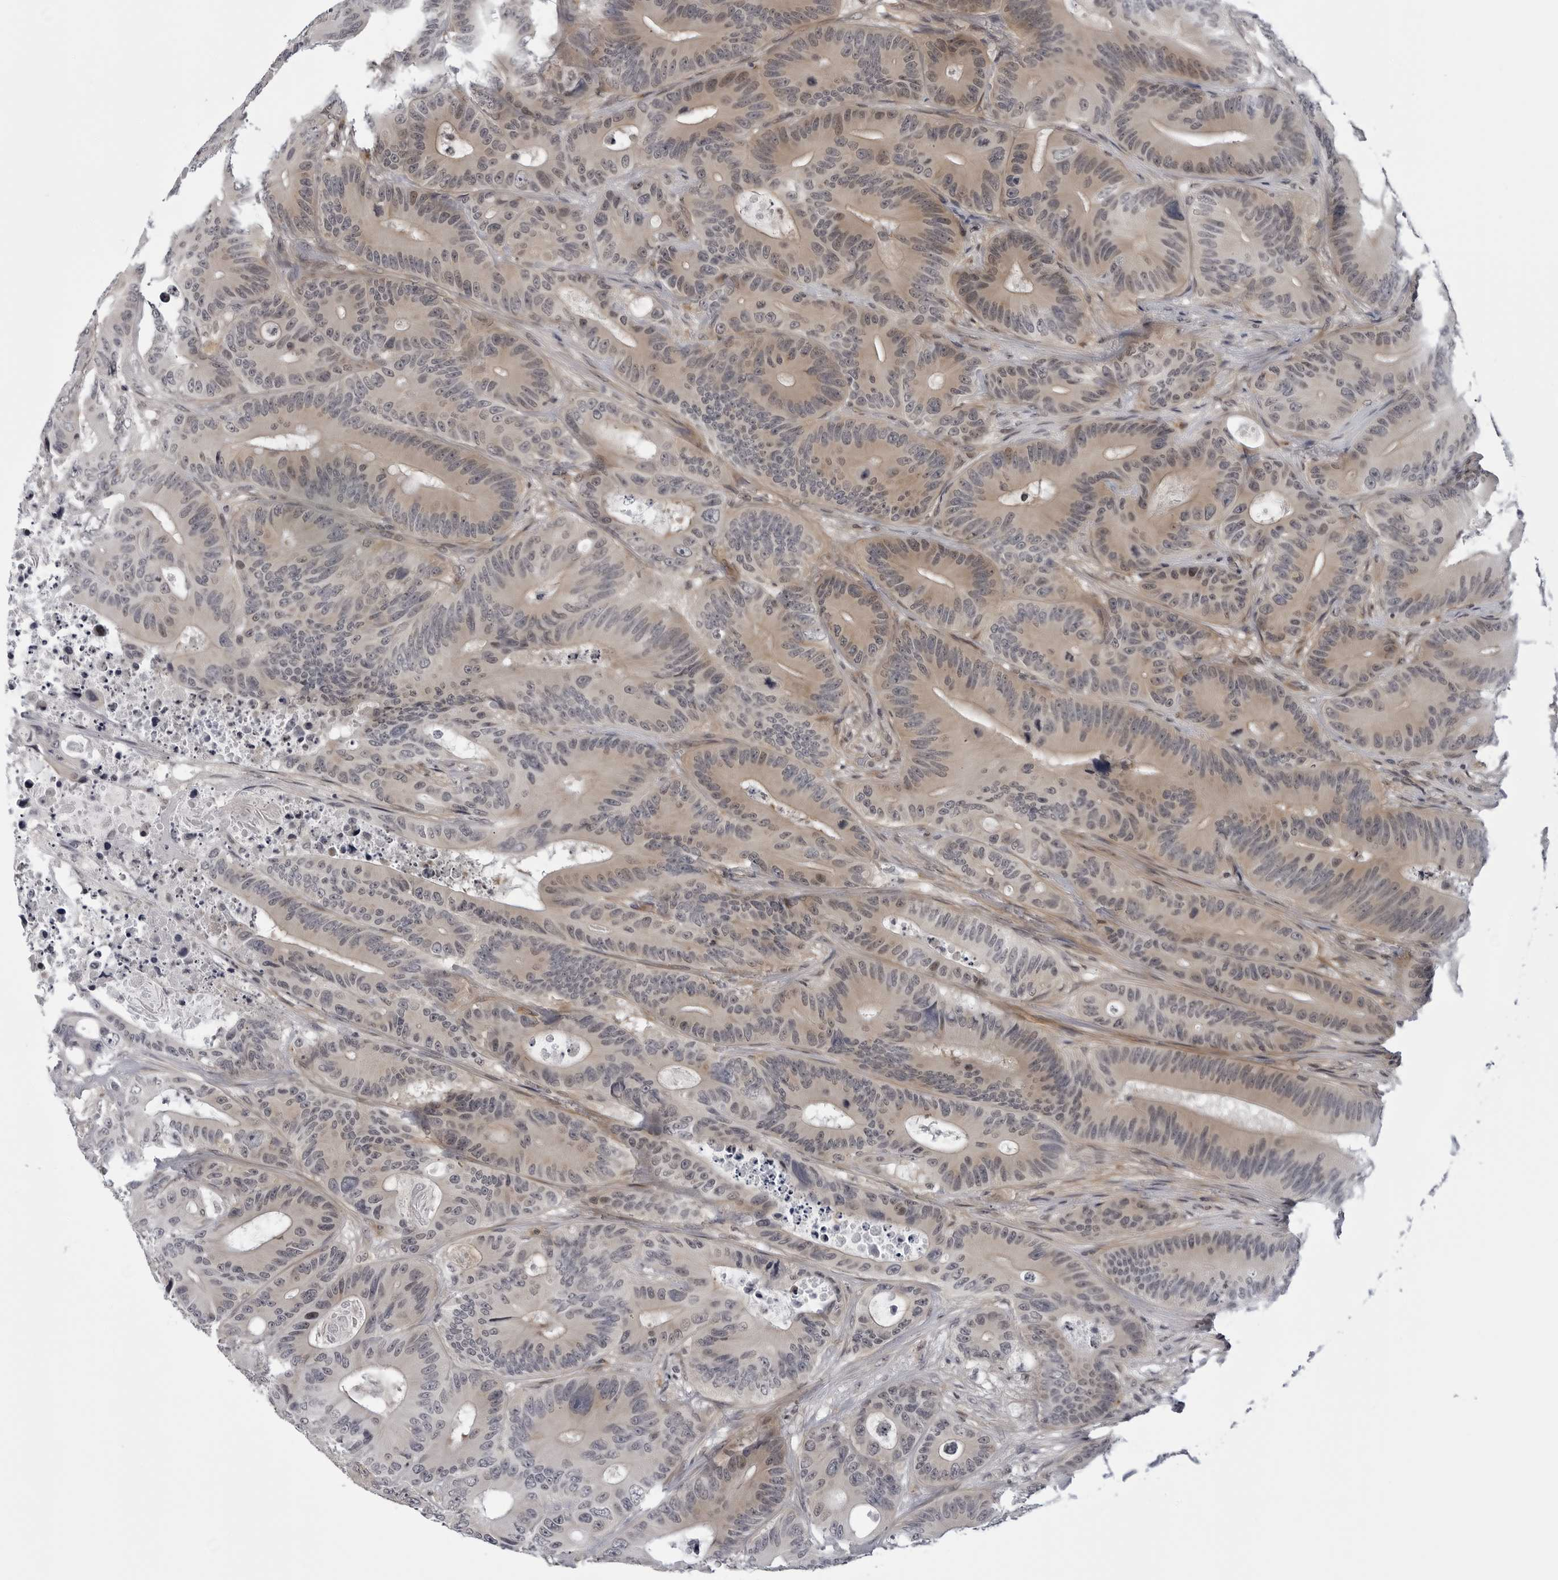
{"staining": {"intensity": "moderate", "quantity": "25%-75%", "location": "cytoplasmic/membranous"}, "tissue": "colorectal cancer", "cell_type": "Tumor cells", "image_type": "cancer", "snomed": [{"axis": "morphology", "description": "Adenocarcinoma, NOS"}, {"axis": "topography", "description": "Colon"}], "caption": "Moderate cytoplasmic/membranous protein expression is seen in about 25%-75% of tumor cells in colorectal cancer (adenocarcinoma).", "gene": "KIAA1614", "patient": {"sex": "male", "age": 83}}